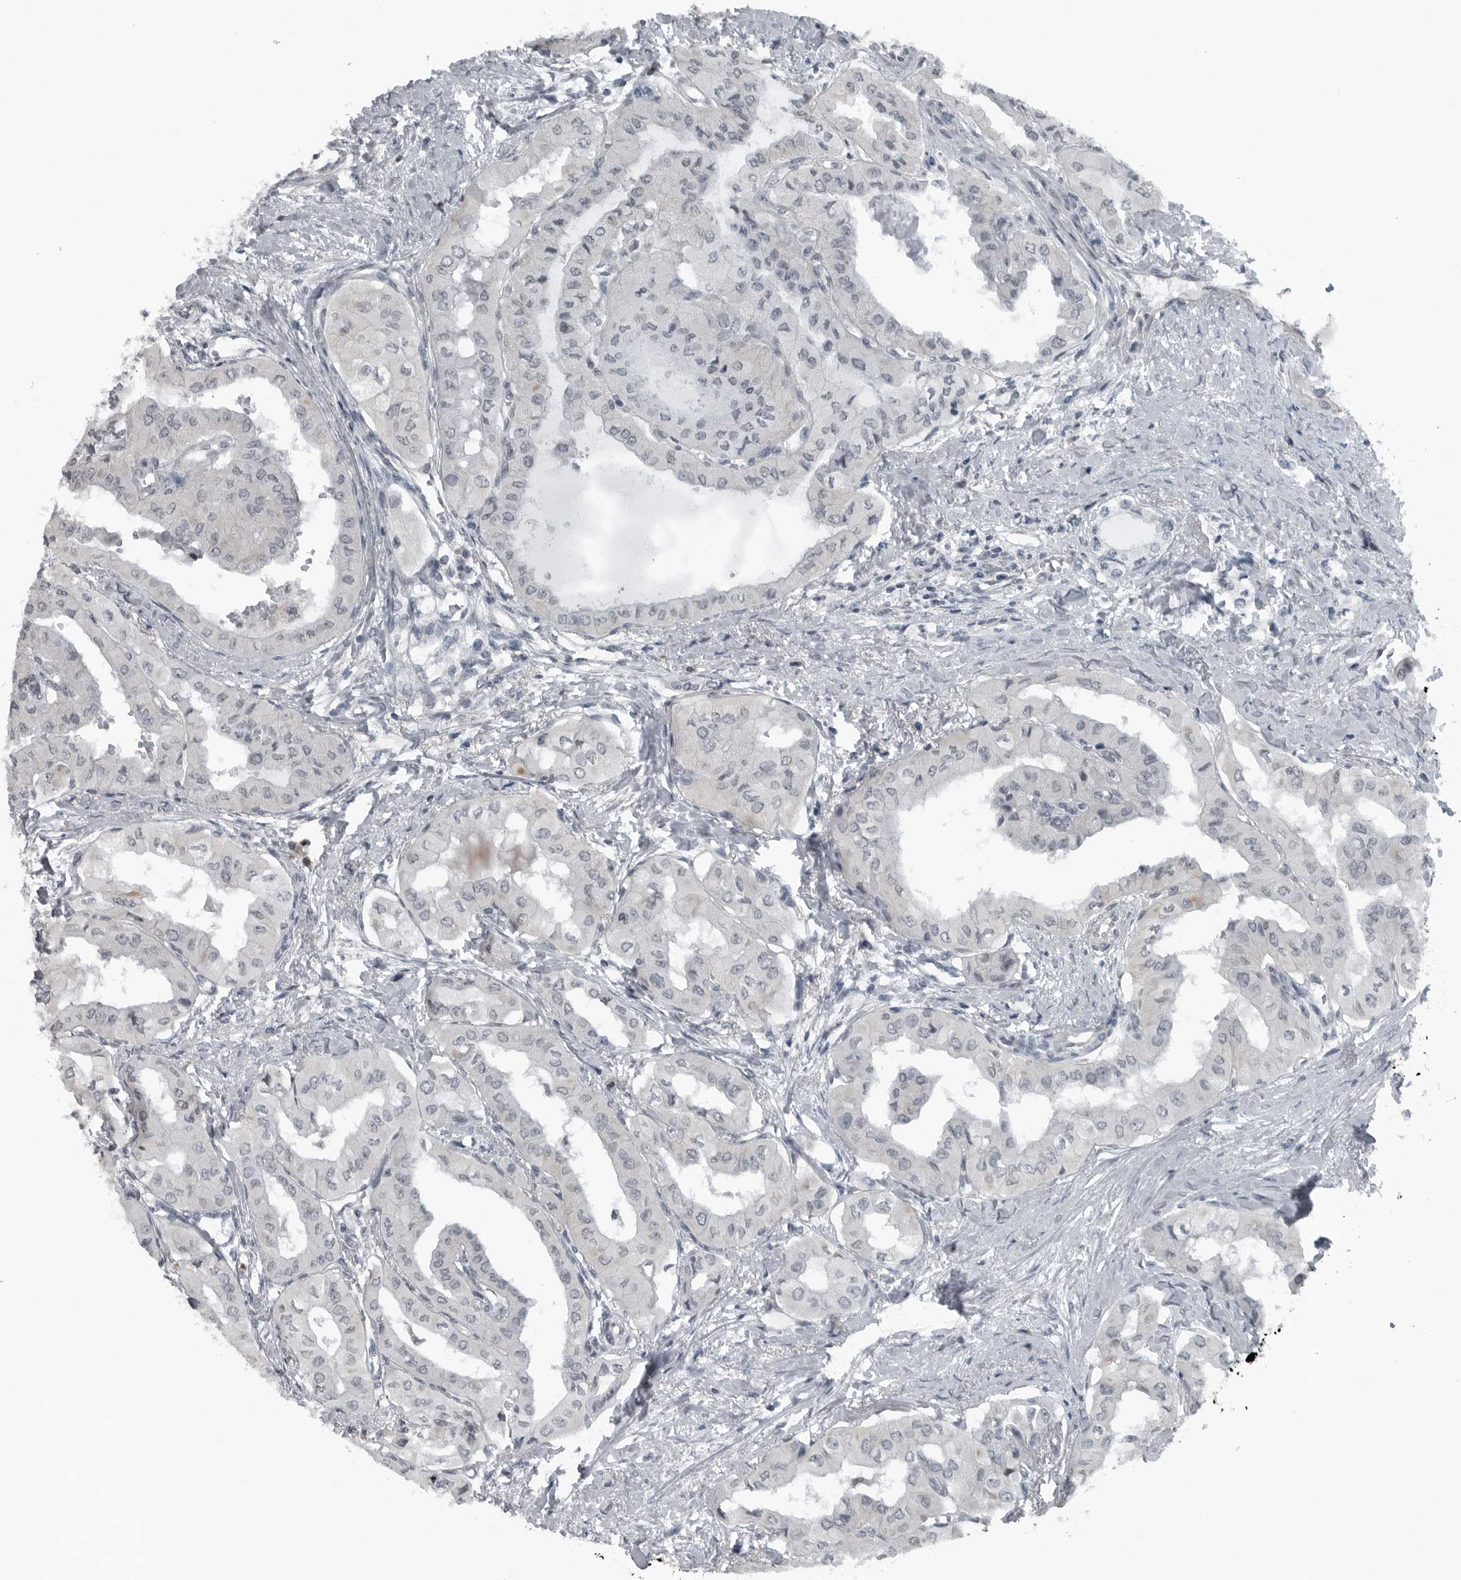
{"staining": {"intensity": "negative", "quantity": "none", "location": "none"}, "tissue": "thyroid cancer", "cell_type": "Tumor cells", "image_type": "cancer", "snomed": [{"axis": "morphology", "description": "Papillary adenocarcinoma, NOS"}, {"axis": "topography", "description": "Thyroid gland"}], "caption": "Immunohistochemistry of human thyroid cancer demonstrates no positivity in tumor cells.", "gene": "GAK", "patient": {"sex": "female", "age": 59}}